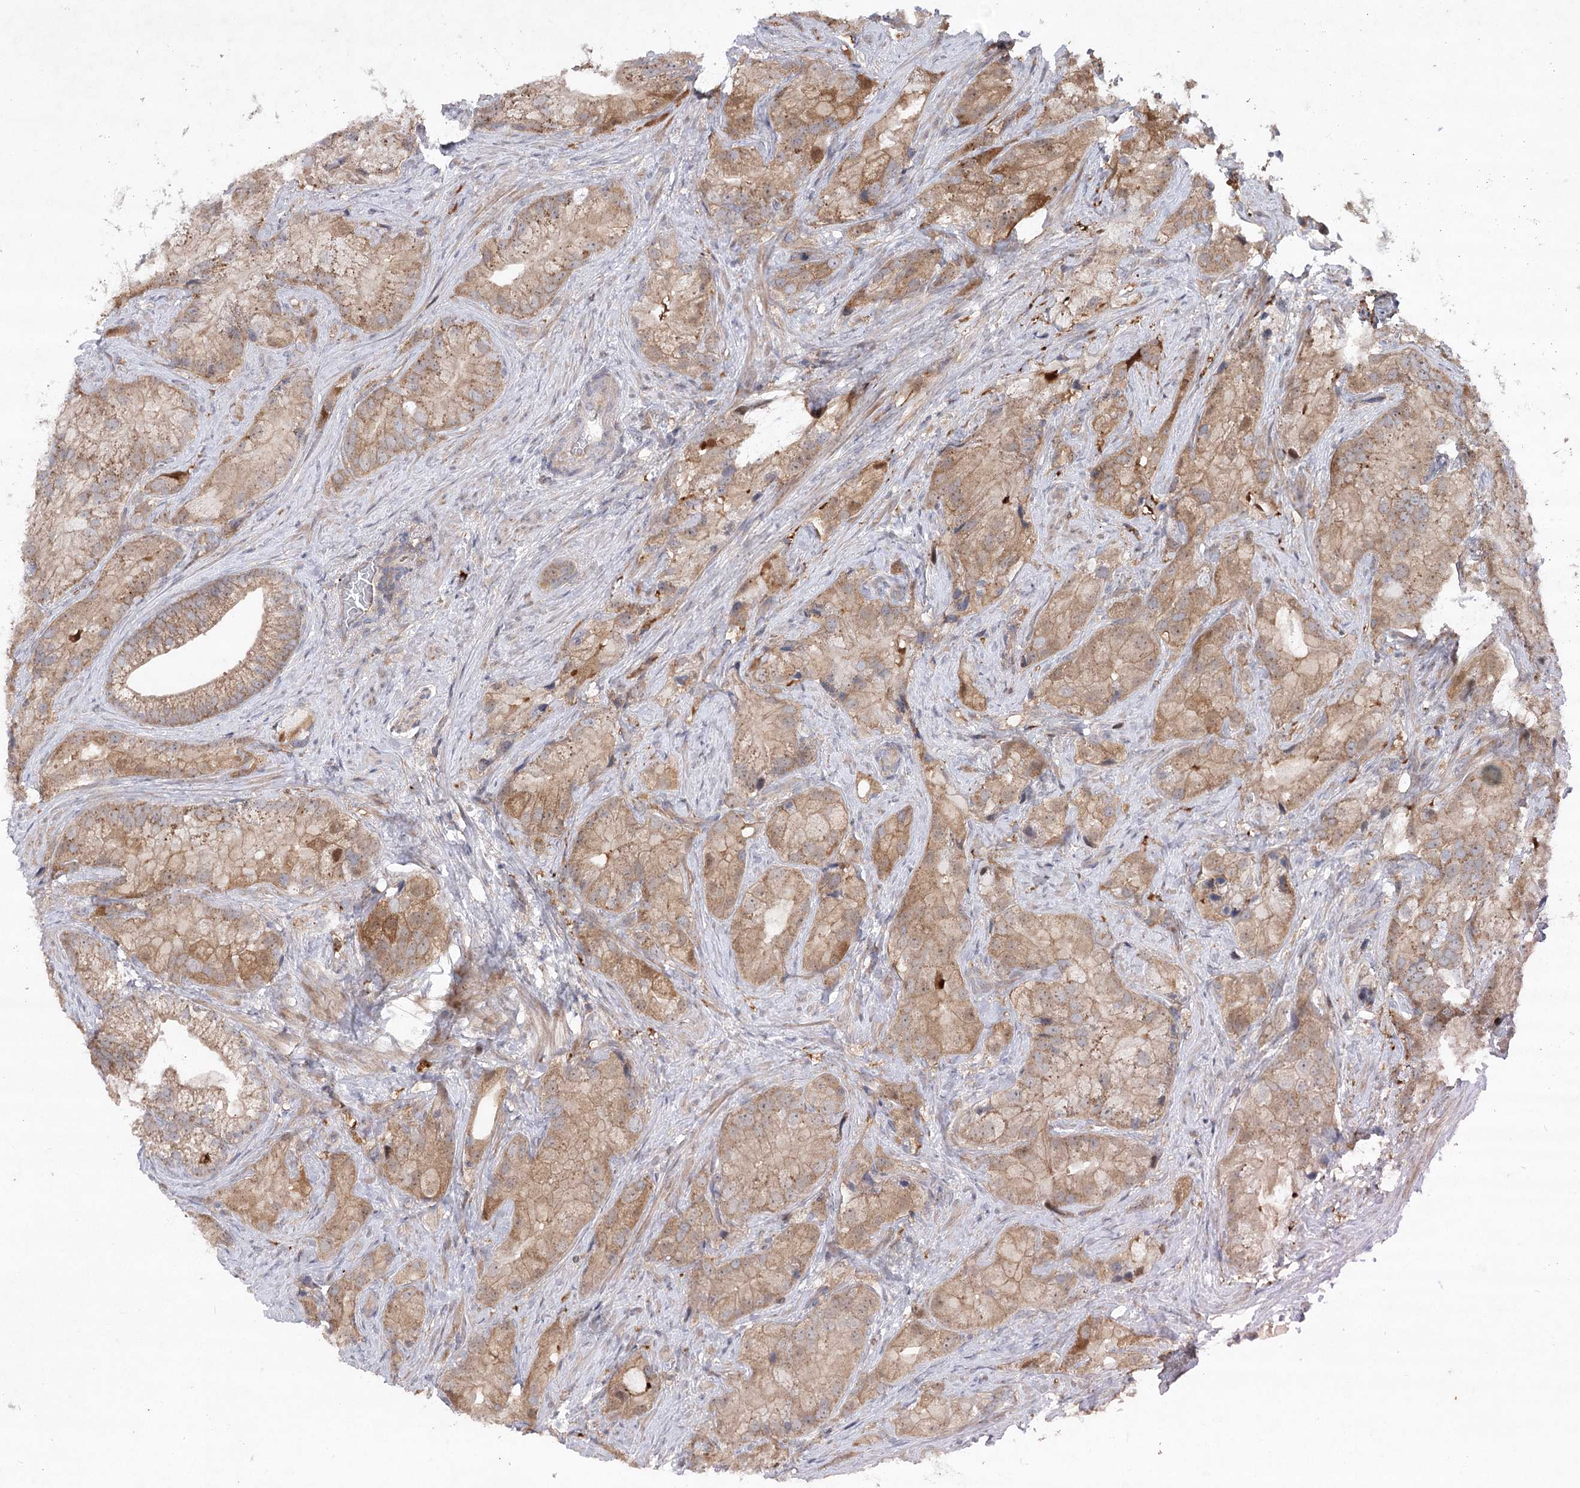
{"staining": {"intensity": "moderate", "quantity": ">75%", "location": "cytoplasmic/membranous"}, "tissue": "prostate cancer", "cell_type": "Tumor cells", "image_type": "cancer", "snomed": [{"axis": "morphology", "description": "Adenocarcinoma, Low grade"}, {"axis": "topography", "description": "Prostate"}], "caption": "Tumor cells show medium levels of moderate cytoplasmic/membranous staining in approximately >75% of cells in human prostate adenocarcinoma (low-grade).", "gene": "MAP3K13", "patient": {"sex": "male", "age": 71}}